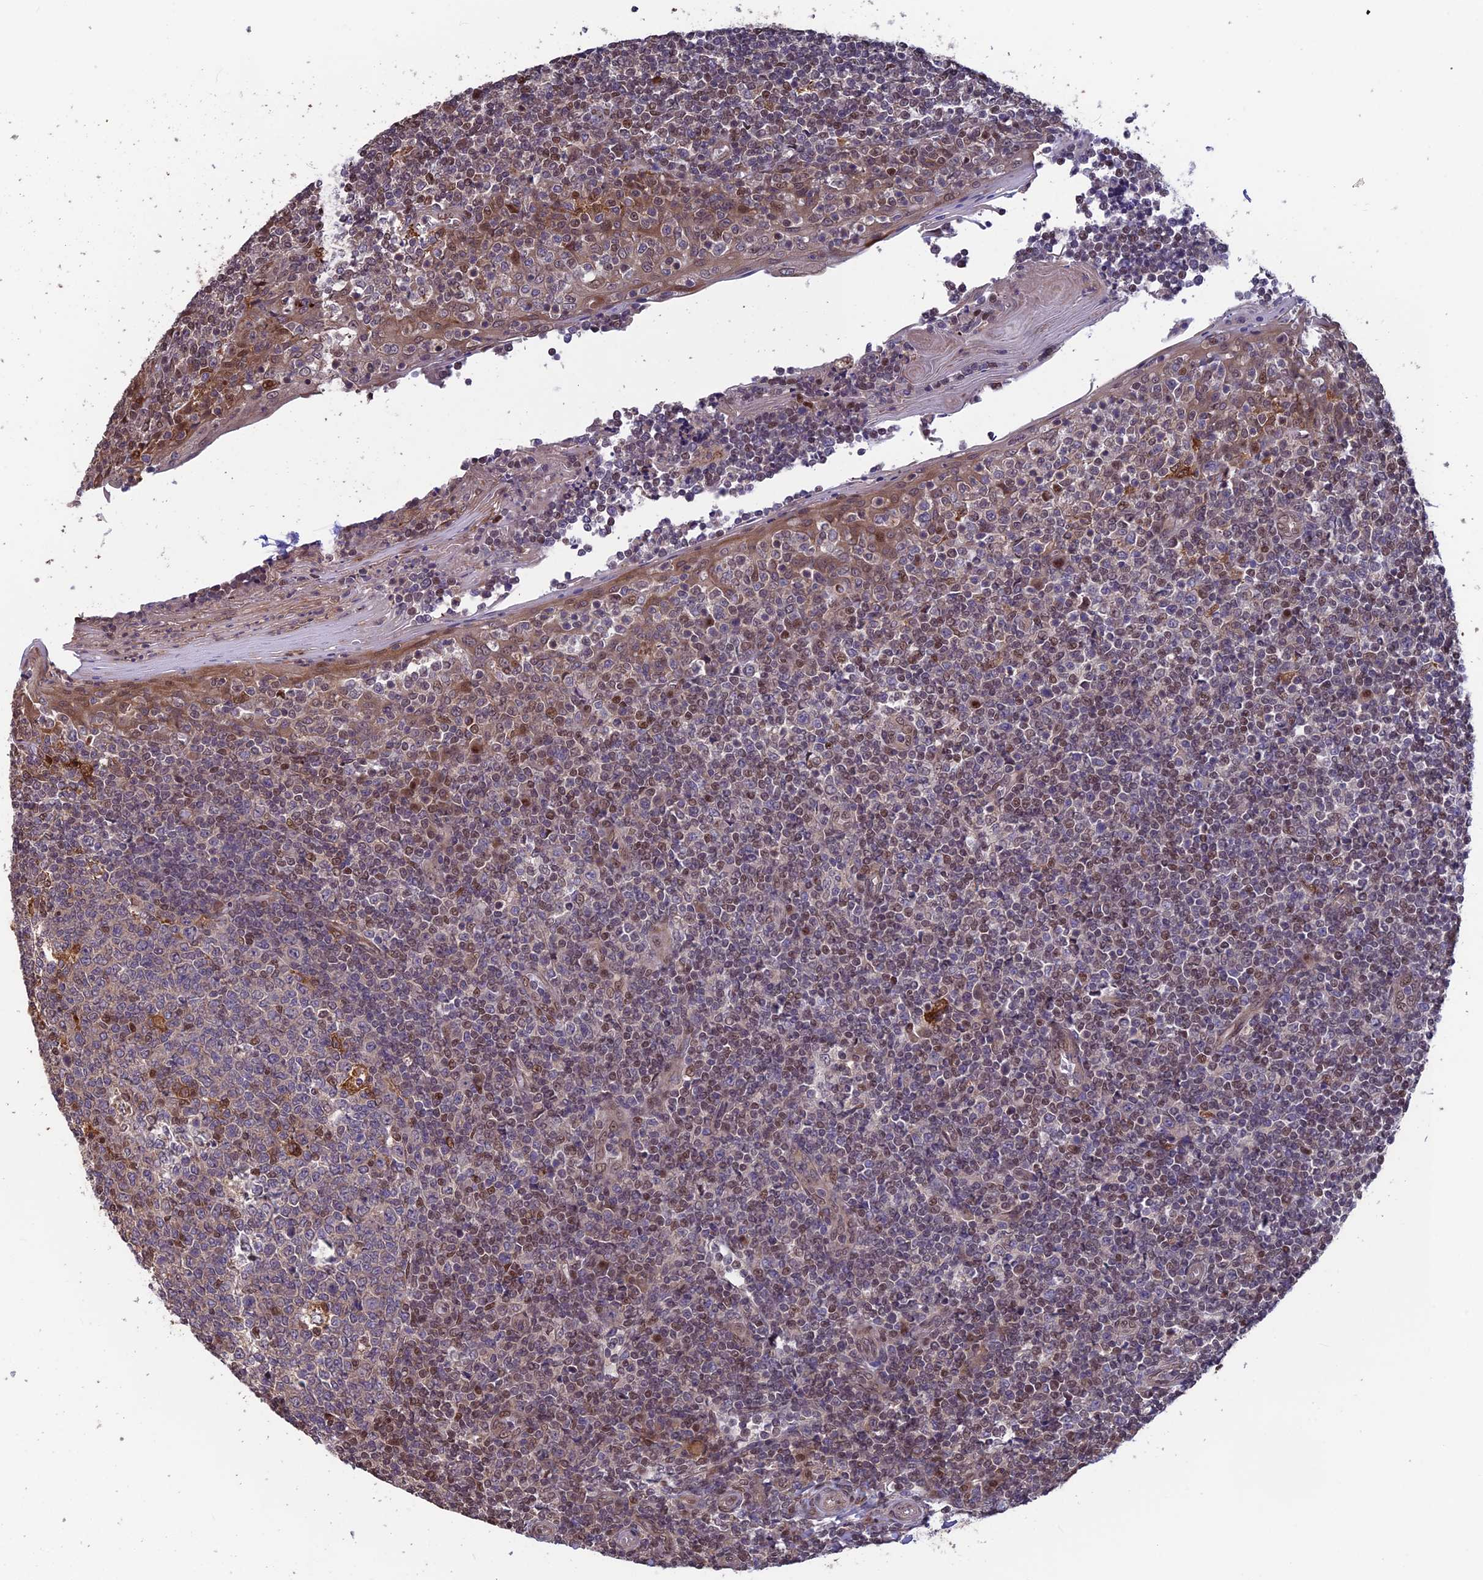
{"staining": {"intensity": "moderate", "quantity": "<25%", "location": "cytoplasmic/membranous,nuclear"}, "tissue": "tonsil", "cell_type": "Germinal center cells", "image_type": "normal", "snomed": [{"axis": "morphology", "description": "Normal tissue, NOS"}, {"axis": "topography", "description": "Tonsil"}], "caption": "A brown stain shows moderate cytoplasmic/membranous,nuclear positivity of a protein in germinal center cells of normal tonsil.", "gene": "MAST2", "patient": {"sex": "female", "age": 19}}